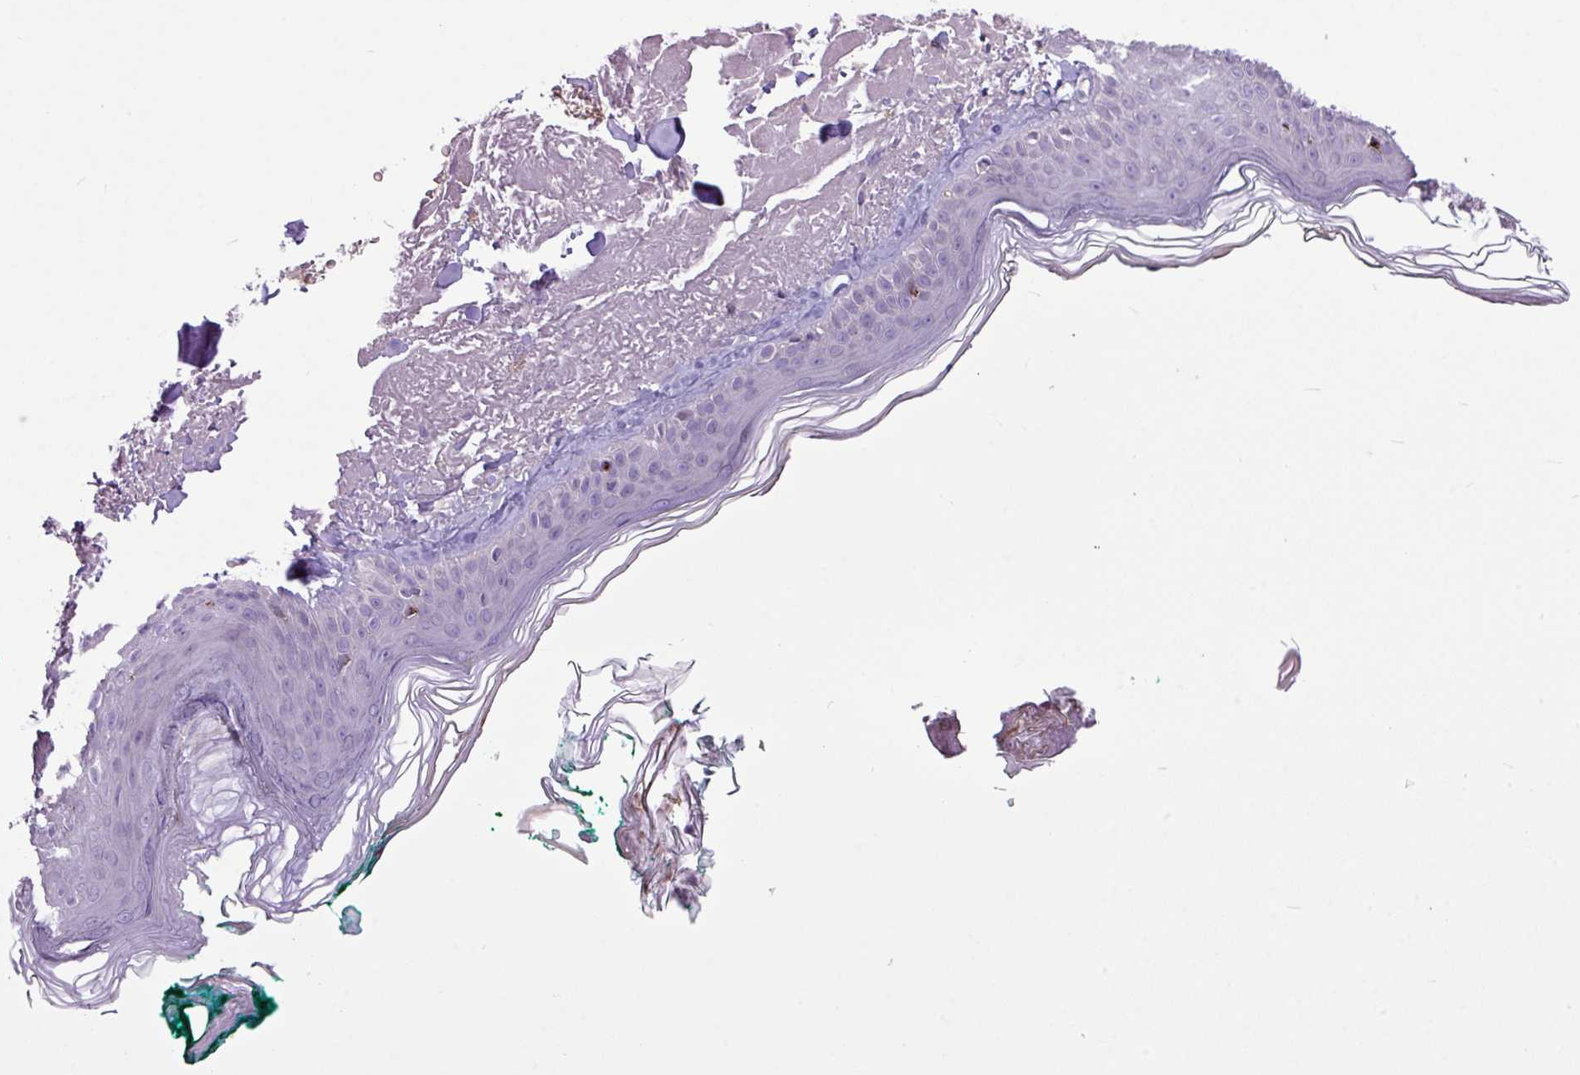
{"staining": {"intensity": "negative", "quantity": "none", "location": "none"}, "tissue": "skin", "cell_type": "Fibroblasts", "image_type": "normal", "snomed": [{"axis": "morphology", "description": "Normal tissue, NOS"}, {"axis": "morphology", "description": "Malignant melanoma, NOS"}, {"axis": "topography", "description": "Skin"}], "caption": "Human skin stained for a protein using IHC displays no staining in fibroblasts.", "gene": "IL17A", "patient": {"sex": "male", "age": 80}}